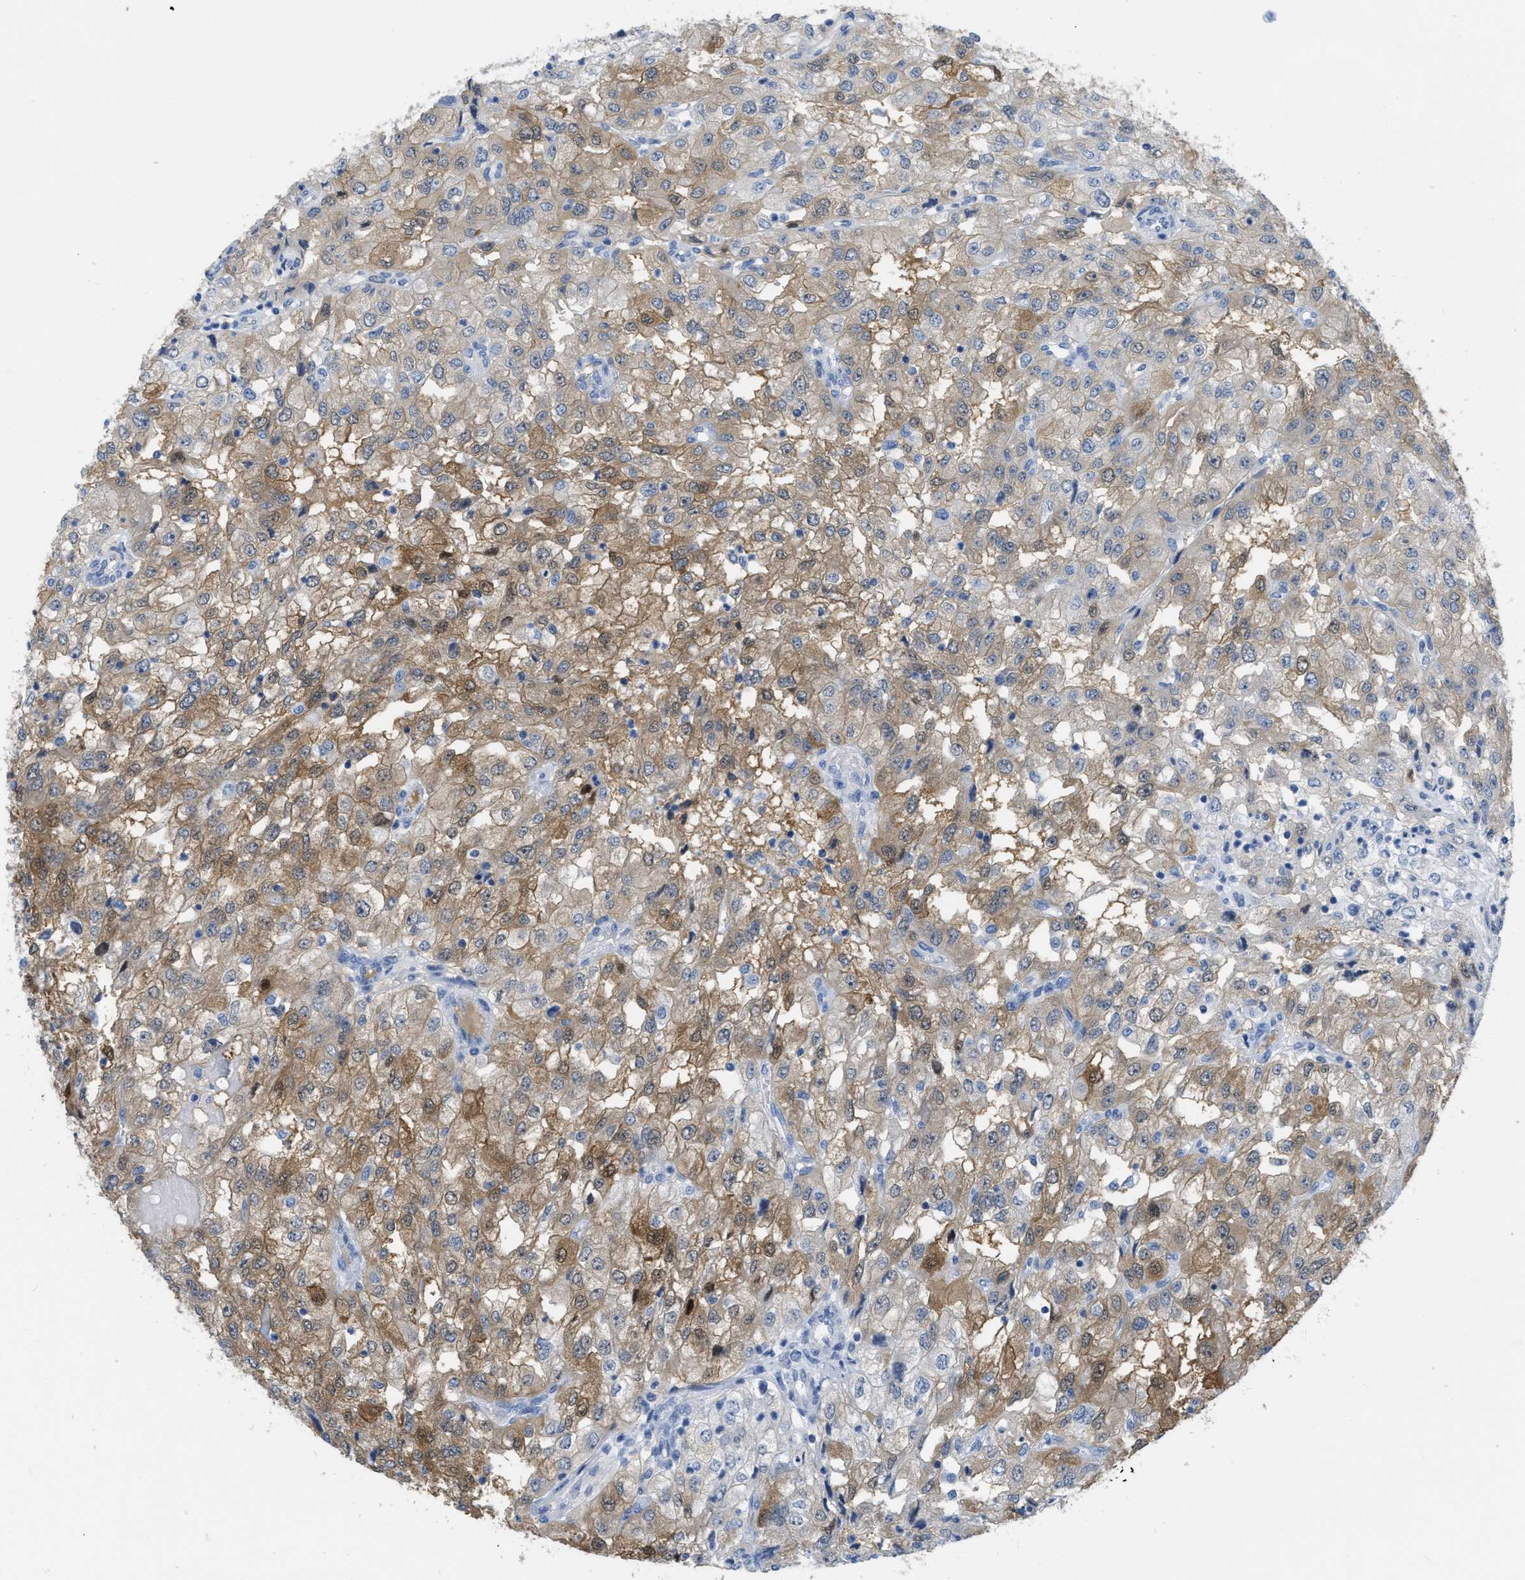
{"staining": {"intensity": "moderate", "quantity": ">75%", "location": "cytoplasmic/membranous"}, "tissue": "renal cancer", "cell_type": "Tumor cells", "image_type": "cancer", "snomed": [{"axis": "morphology", "description": "Adenocarcinoma, NOS"}, {"axis": "topography", "description": "Kidney"}], "caption": "The photomicrograph shows staining of adenocarcinoma (renal), revealing moderate cytoplasmic/membranous protein positivity (brown color) within tumor cells.", "gene": "CRYM", "patient": {"sex": "female", "age": 54}}